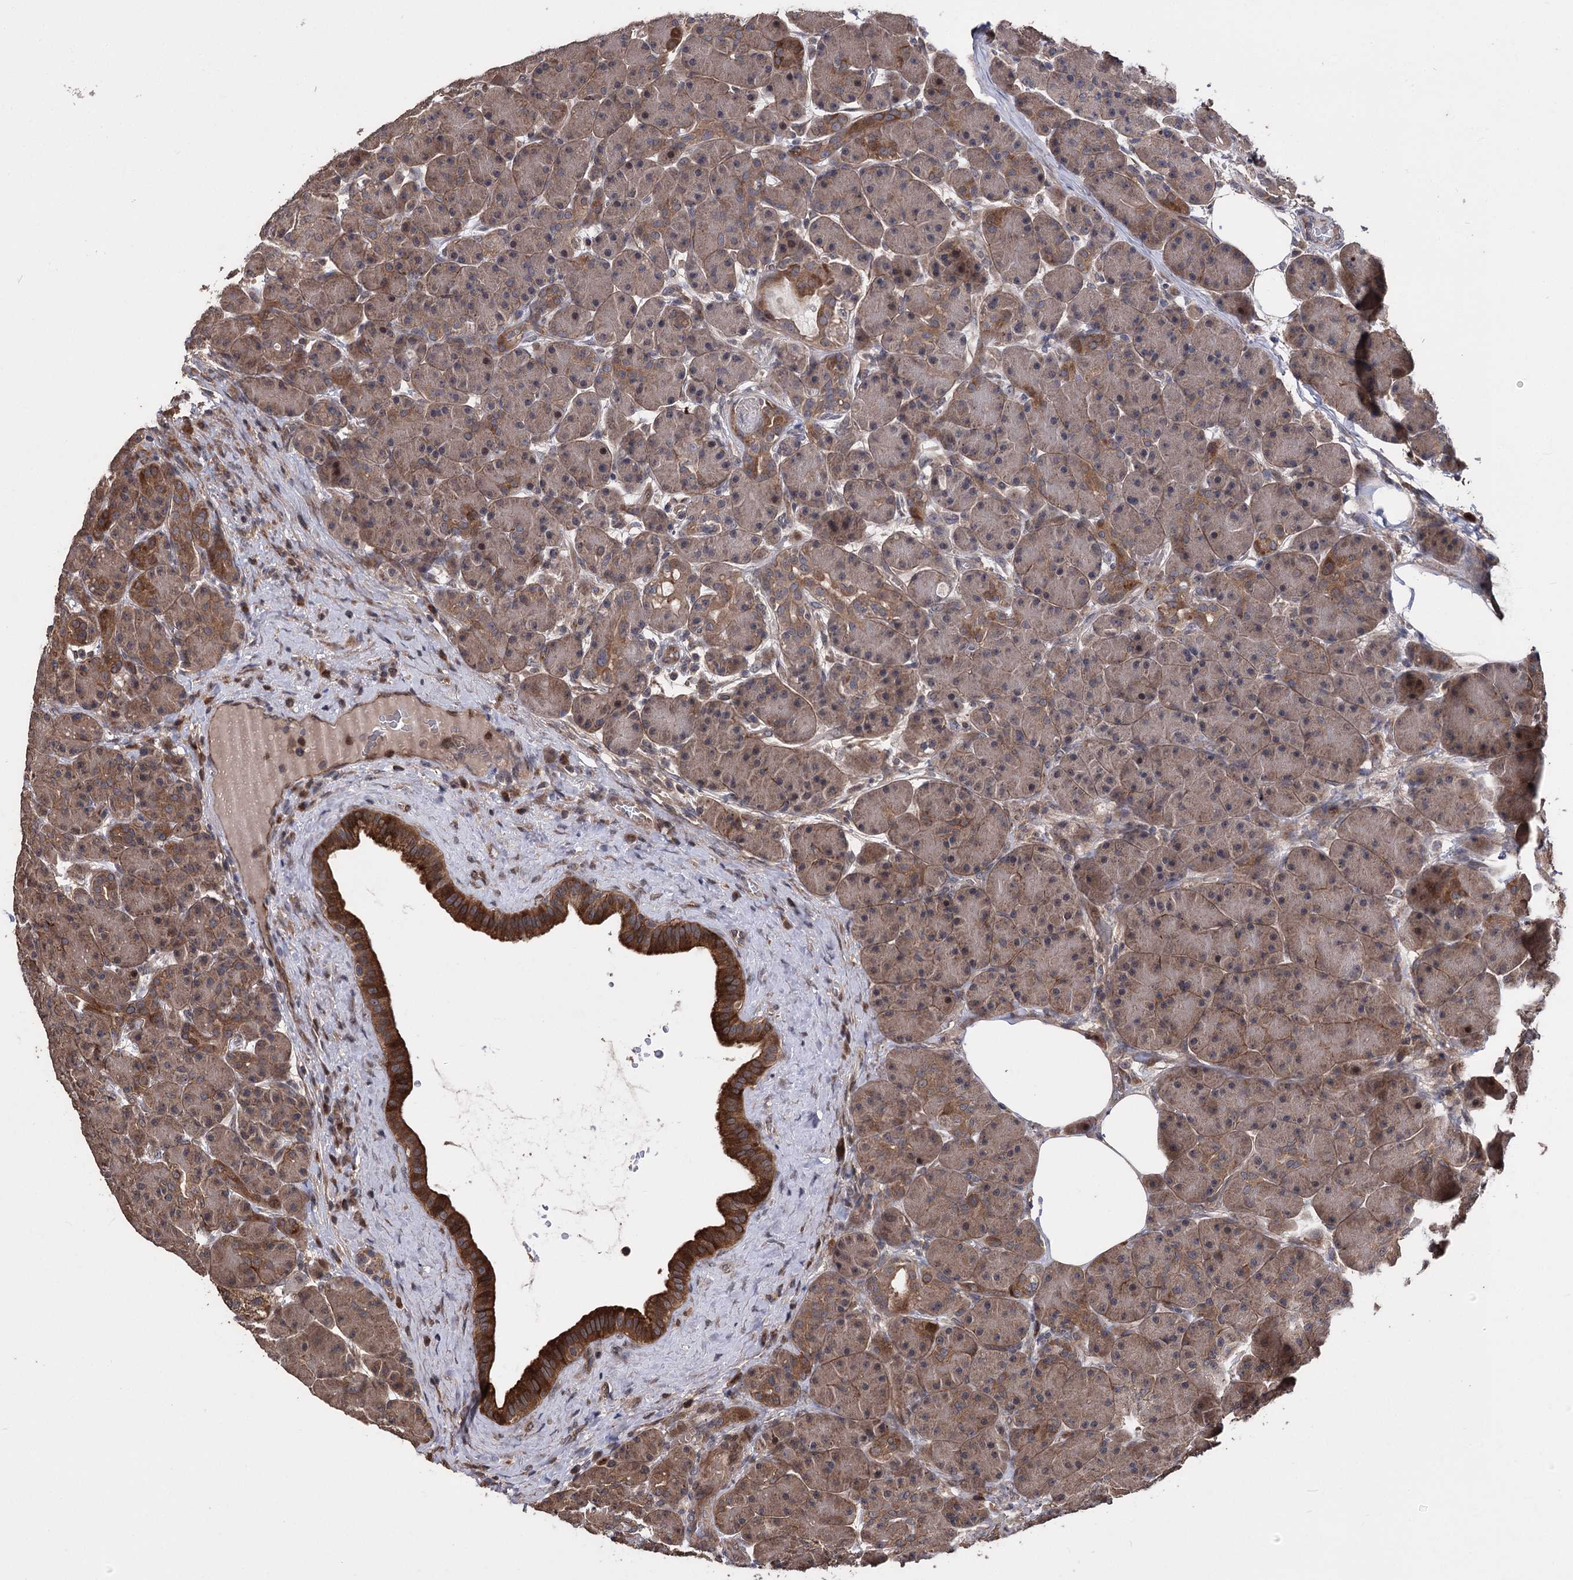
{"staining": {"intensity": "moderate", "quantity": ">75%", "location": "cytoplasmic/membranous"}, "tissue": "pancreas", "cell_type": "Exocrine glandular cells", "image_type": "normal", "snomed": [{"axis": "morphology", "description": "Normal tissue, NOS"}, {"axis": "topography", "description": "Pancreas"}], "caption": "High-power microscopy captured an immunohistochemistry histopathology image of benign pancreas, revealing moderate cytoplasmic/membranous positivity in approximately >75% of exocrine glandular cells. (Stains: DAB in brown, nuclei in blue, Microscopy: brightfield microscopy at high magnification).", "gene": "RASSF3", "patient": {"sex": "male", "age": 63}}